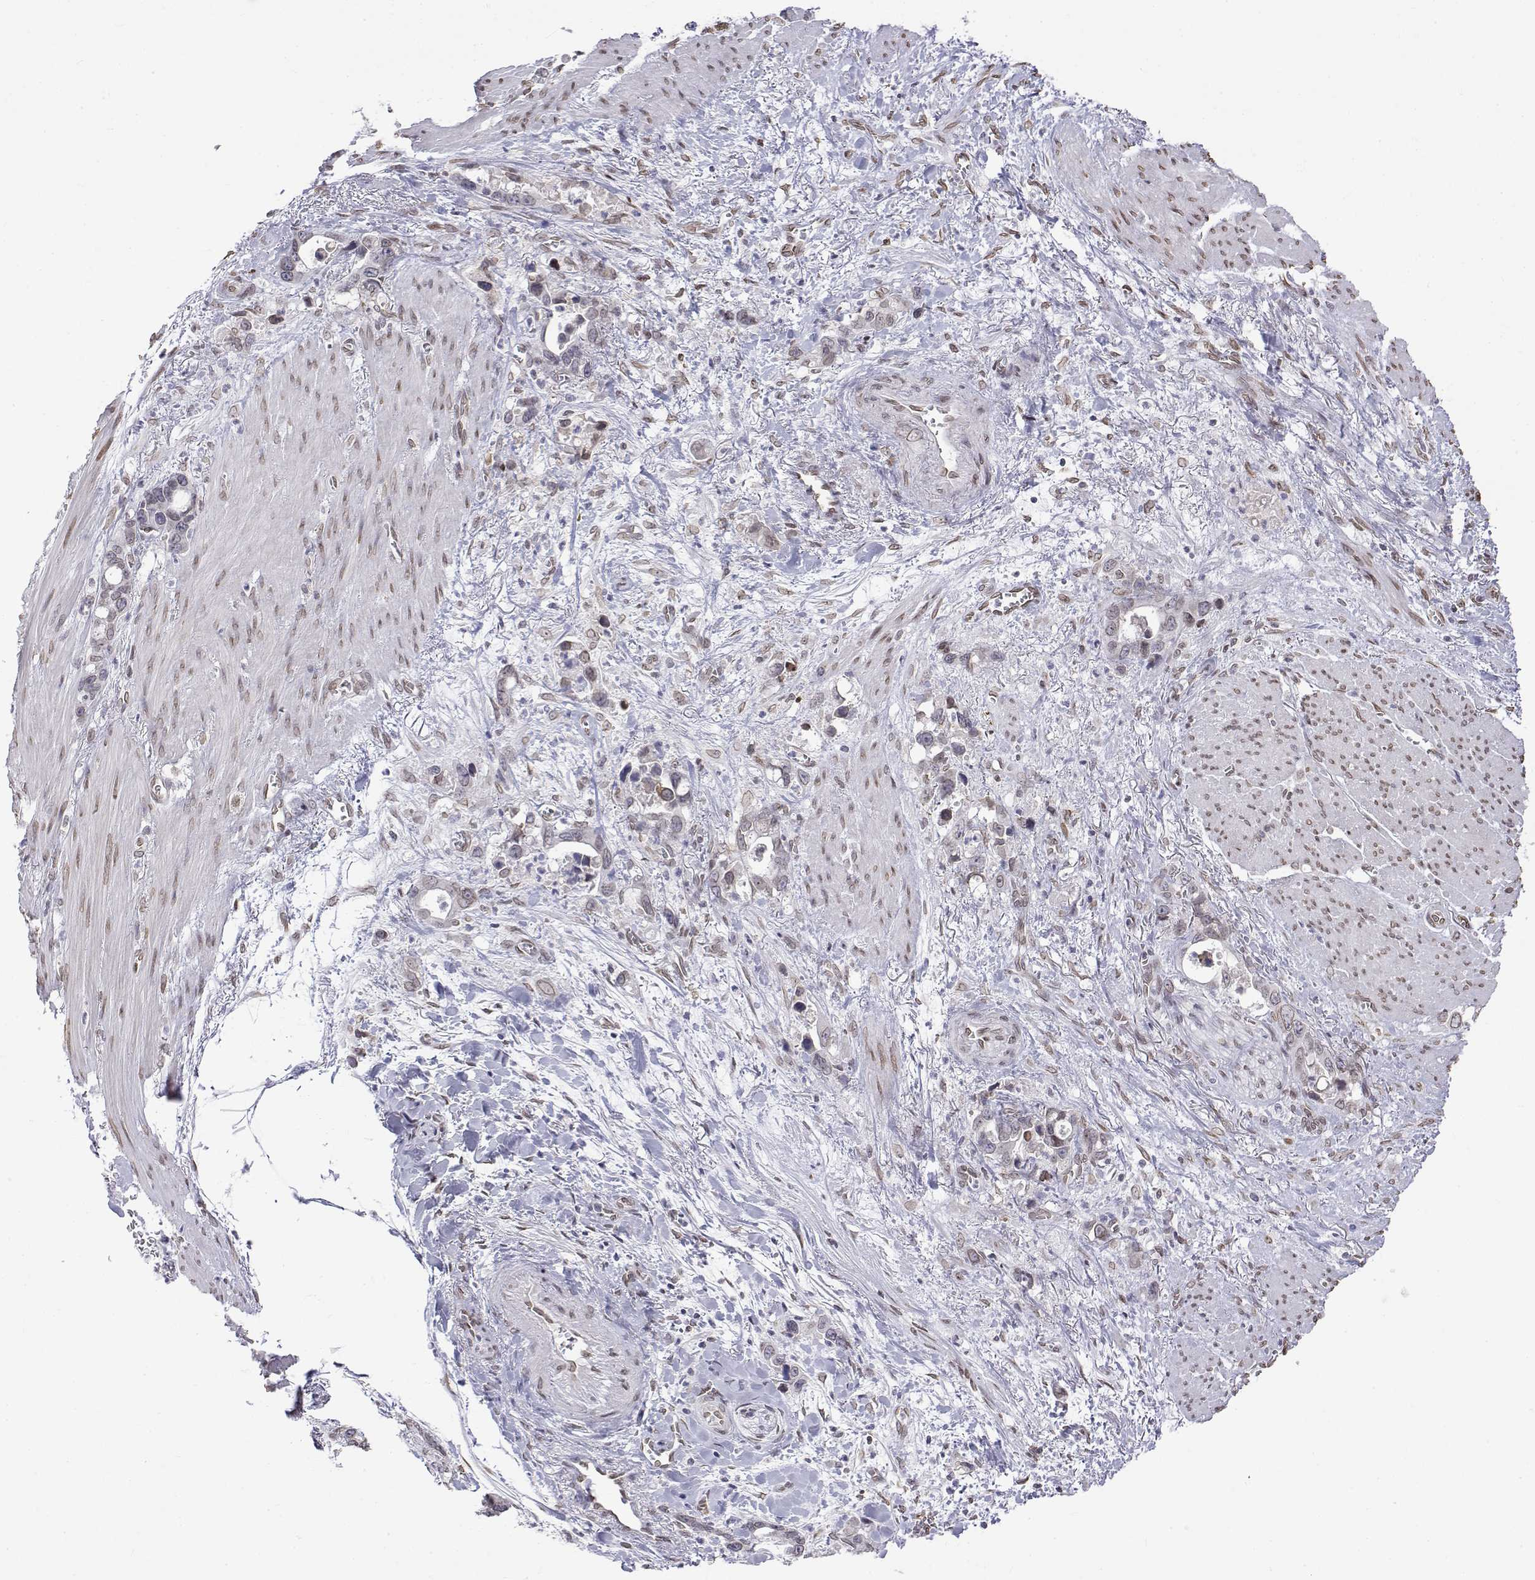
{"staining": {"intensity": "weak", "quantity": "<25%", "location": "nuclear"}, "tissue": "stomach cancer", "cell_type": "Tumor cells", "image_type": "cancer", "snomed": [{"axis": "morphology", "description": "Normal tissue, NOS"}, {"axis": "morphology", "description": "Adenocarcinoma, NOS"}, {"axis": "topography", "description": "Esophagus"}, {"axis": "topography", "description": "Stomach, upper"}], "caption": "Protein analysis of stomach cancer (adenocarcinoma) reveals no significant positivity in tumor cells.", "gene": "ZNF532", "patient": {"sex": "male", "age": 74}}